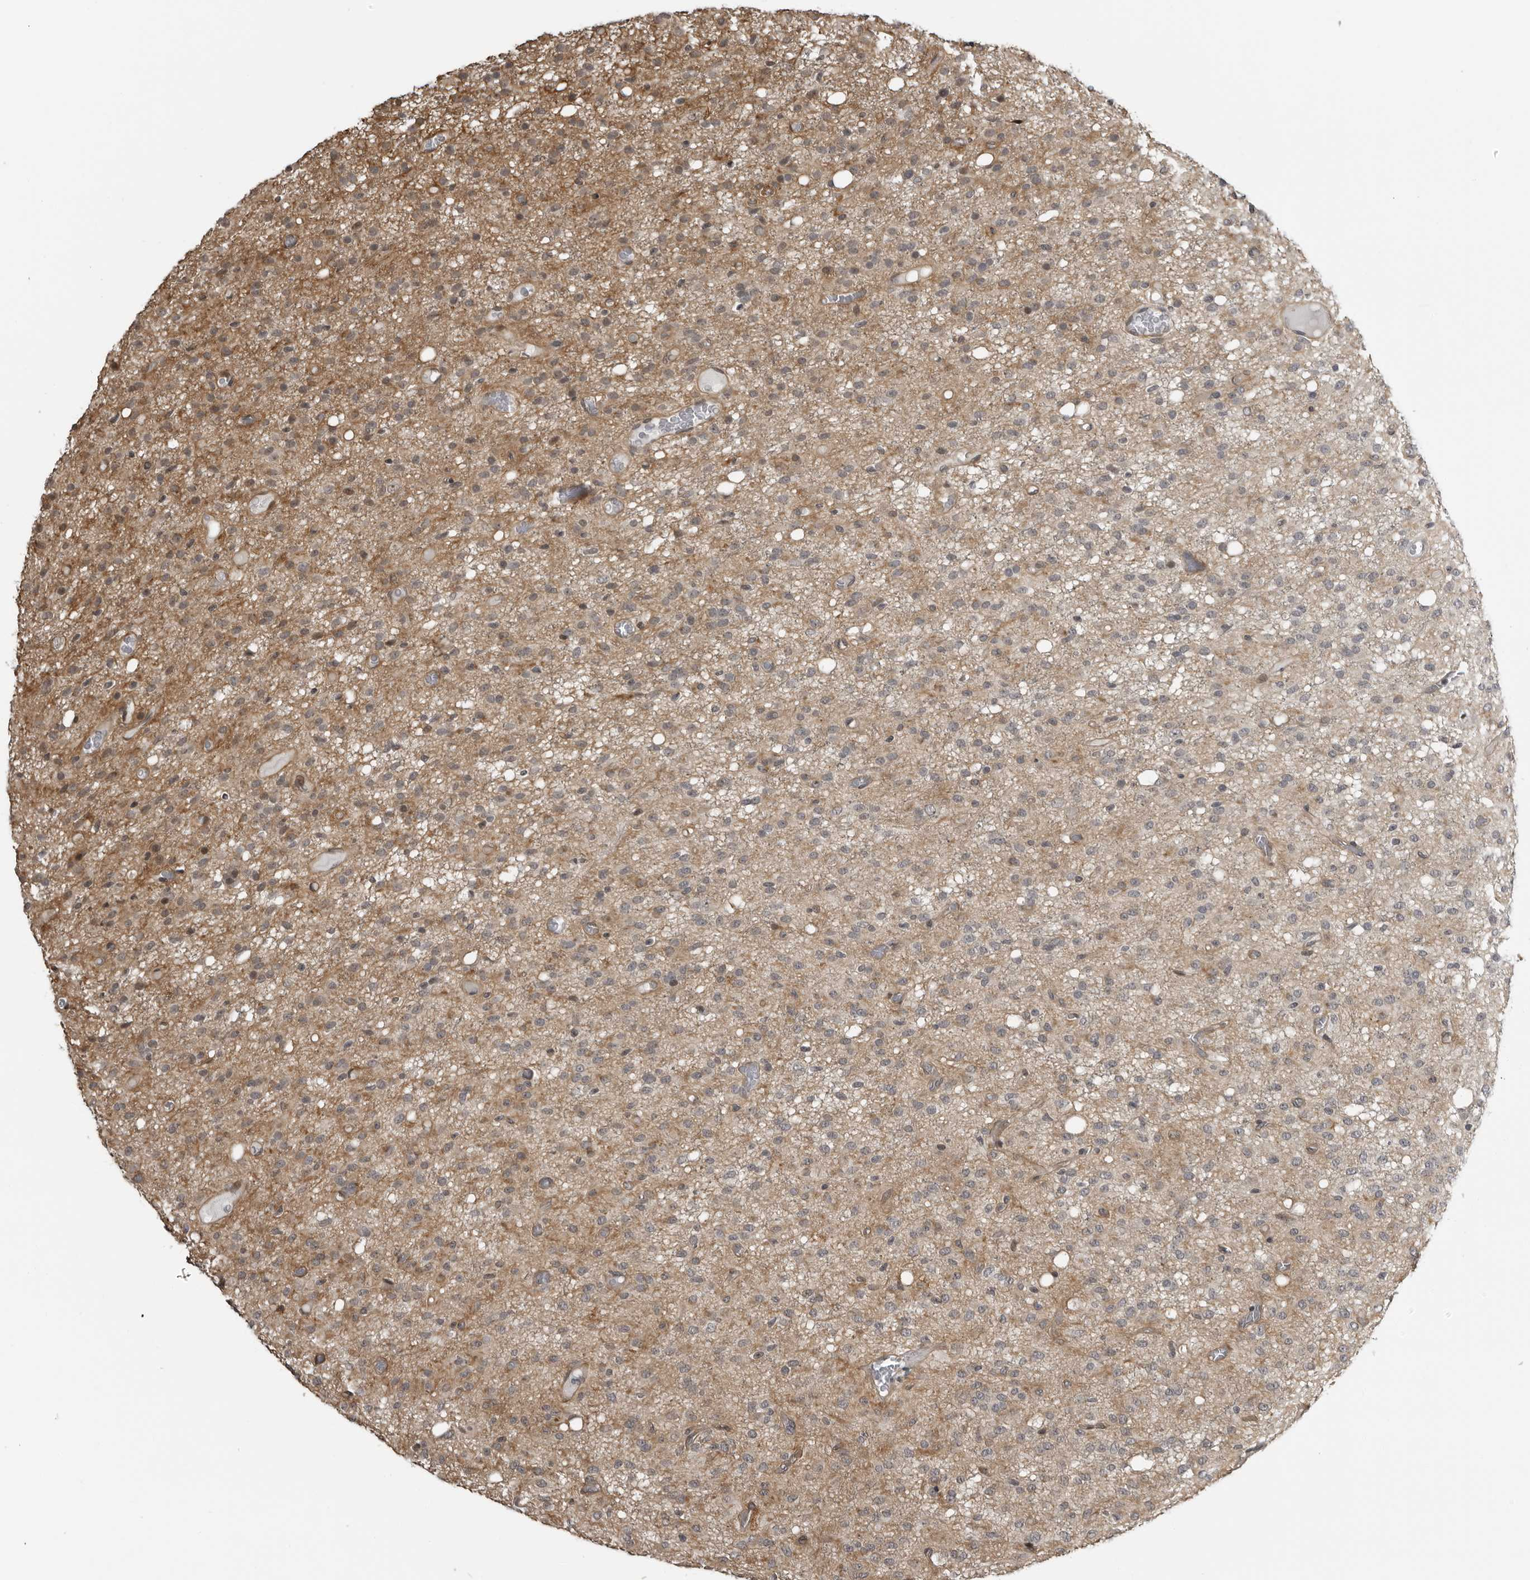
{"staining": {"intensity": "weak", "quantity": ">75%", "location": "cytoplasmic/membranous"}, "tissue": "glioma", "cell_type": "Tumor cells", "image_type": "cancer", "snomed": [{"axis": "morphology", "description": "Glioma, malignant, High grade"}, {"axis": "topography", "description": "Brain"}], "caption": "This photomicrograph shows malignant glioma (high-grade) stained with IHC to label a protein in brown. The cytoplasmic/membranous of tumor cells show weak positivity for the protein. Nuclei are counter-stained blue.", "gene": "PRRX2", "patient": {"sex": "female", "age": 59}}